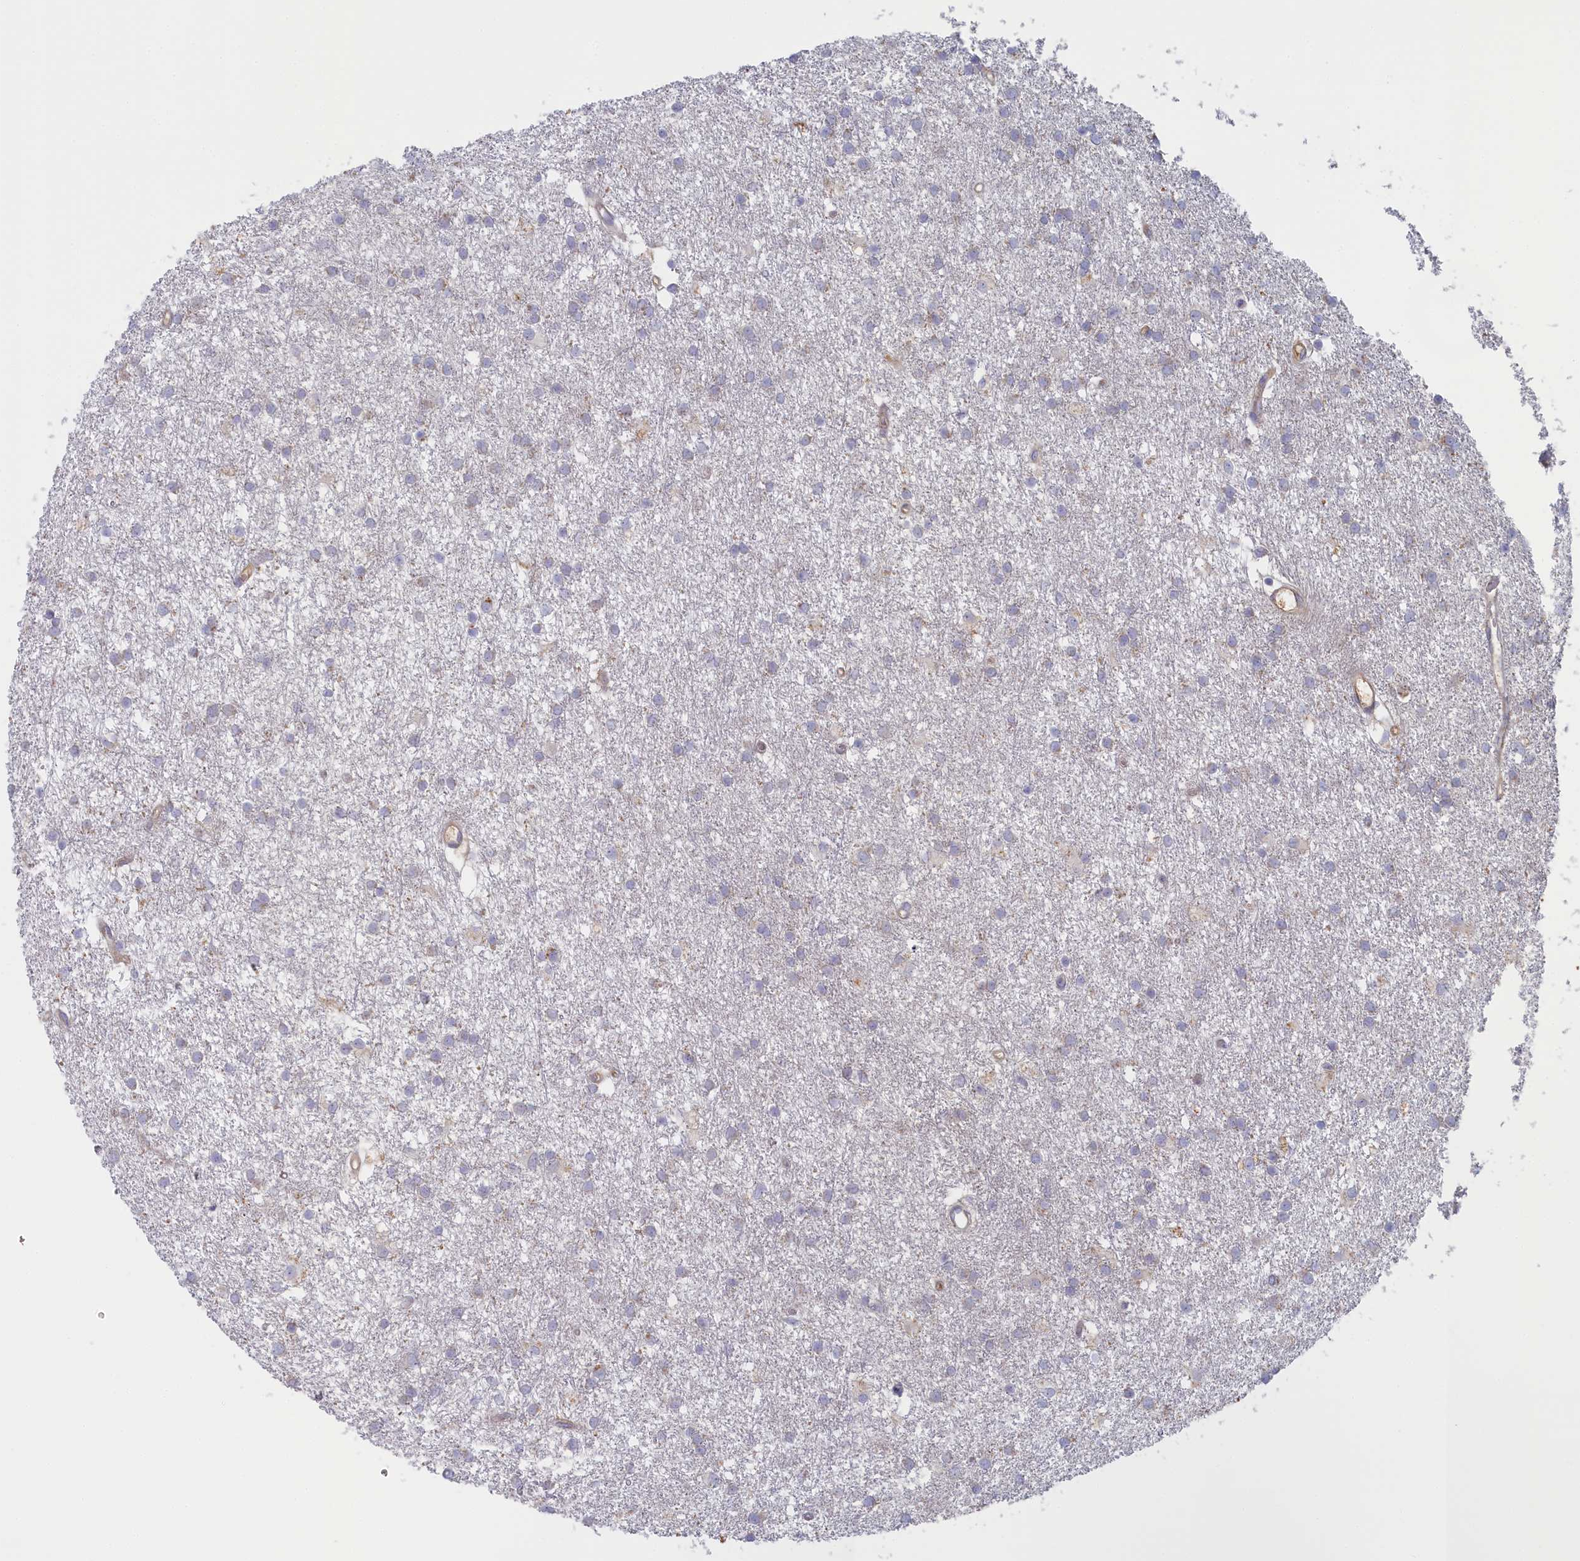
{"staining": {"intensity": "negative", "quantity": "none", "location": "none"}, "tissue": "glioma", "cell_type": "Tumor cells", "image_type": "cancer", "snomed": [{"axis": "morphology", "description": "Glioma, malignant, High grade"}, {"axis": "topography", "description": "Brain"}], "caption": "Tumor cells show no significant protein positivity in glioma.", "gene": "STX16", "patient": {"sex": "male", "age": 77}}